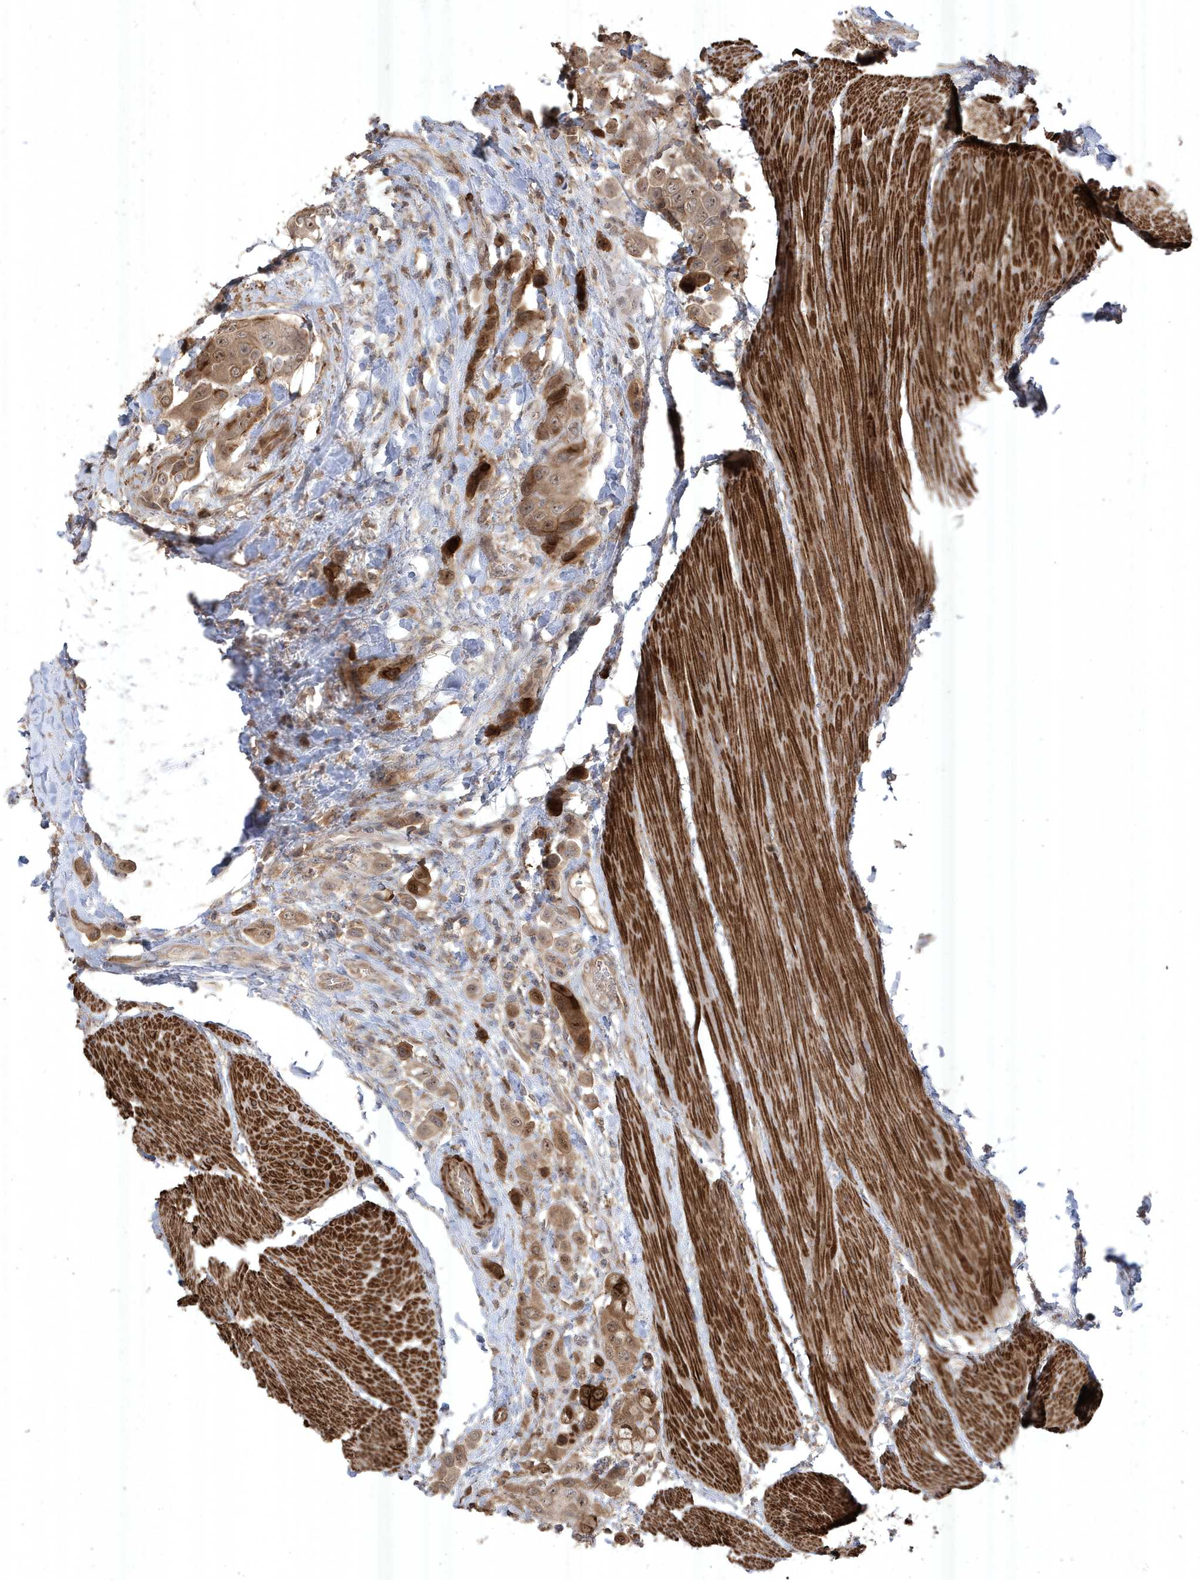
{"staining": {"intensity": "moderate", "quantity": ">75%", "location": "cytoplasmic/membranous"}, "tissue": "urothelial cancer", "cell_type": "Tumor cells", "image_type": "cancer", "snomed": [{"axis": "morphology", "description": "Urothelial carcinoma, High grade"}, {"axis": "topography", "description": "Urinary bladder"}], "caption": "Immunohistochemistry (IHC) photomicrograph of neoplastic tissue: human urothelial carcinoma (high-grade) stained using immunohistochemistry reveals medium levels of moderate protein expression localized specifically in the cytoplasmic/membranous of tumor cells, appearing as a cytoplasmic/membranous brown color.", "gene": "CETN3", "patient": {"sex": "male", "age": 50}}